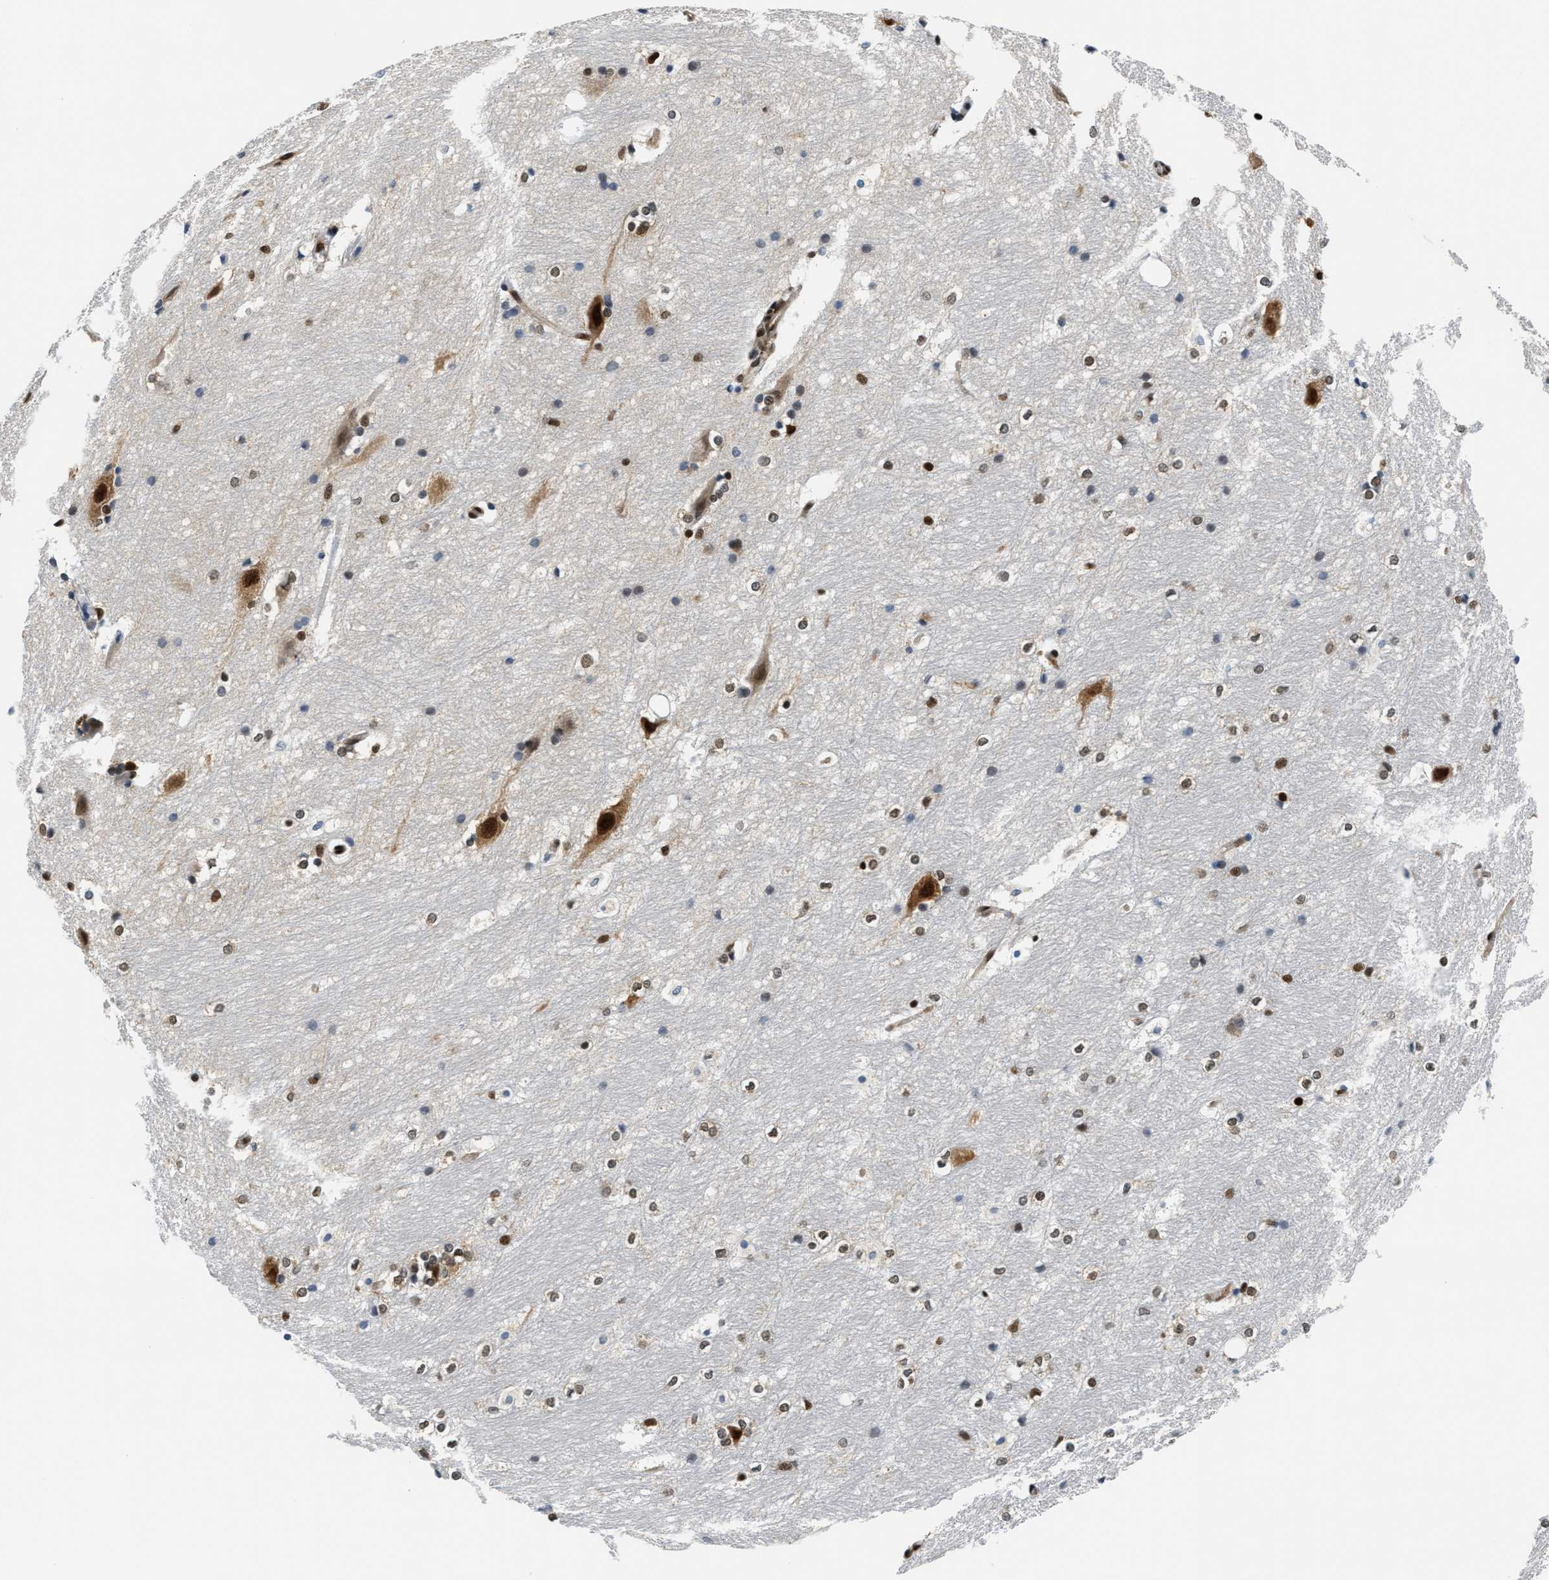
{"staining": {"intensity": "strong", "quantity": "<25%", "location": "cytoplasmic/membranous,nuclear"}, "tissue": "hippocampus", "cell_type": "Glial cells", "image_type": "normal", "snomed": [{"axis": "morphology", "description": "Normal tissue, NOS"}, {"axis": "topography", "description": "Hippocampus"}], "caption": "A histopathology image of hippocampus stained for a protein reveals strong cytoplasmic/membranous,nuclear brown staining in glial cells. (DAB (3,3'-diaminobenzidine) = brown stain, brightfield microscopy at high magnification).", "gene": "CCNDBP1", "patient": {"sex": "female", "age": 19}}